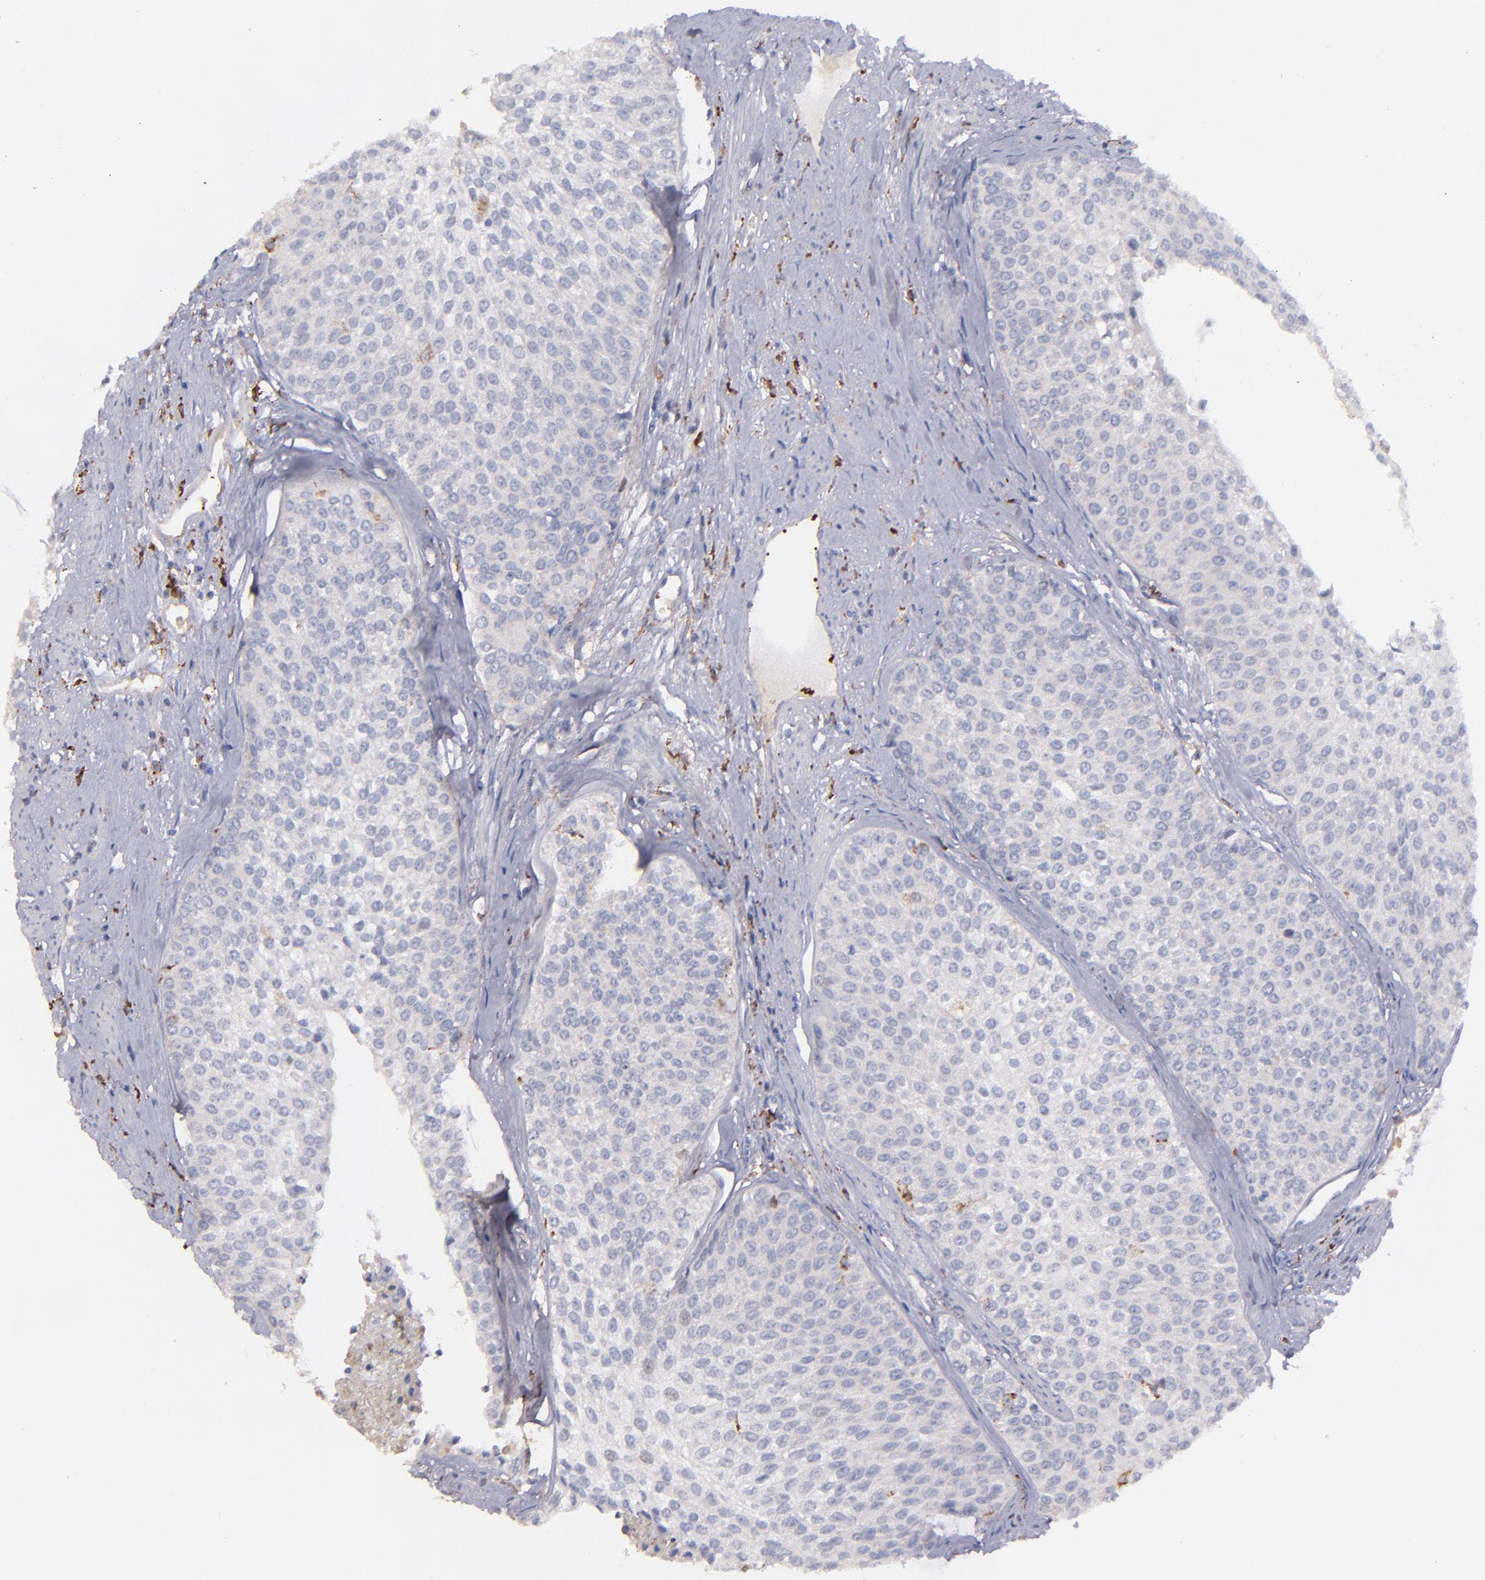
{"staining": {"intensity": "negative", "quantity": "none", "location": "none"}, "tissue": "urothelial cancer", "cell_type": "Tumor cells", "image_type": "cancer", "snomed": [{"axis": "morphology", "description": "Urothelial carcinoma, Low grade"}, {"axis": "topography", "description": "Urinary bladder"}], "caption": "This is an immunohistochemistry image of urothelial carcinoma (low-grade). There is no staining in tumor cells.", "gene": "C1QA", "patient": {"sex": "female", "age": 73}}